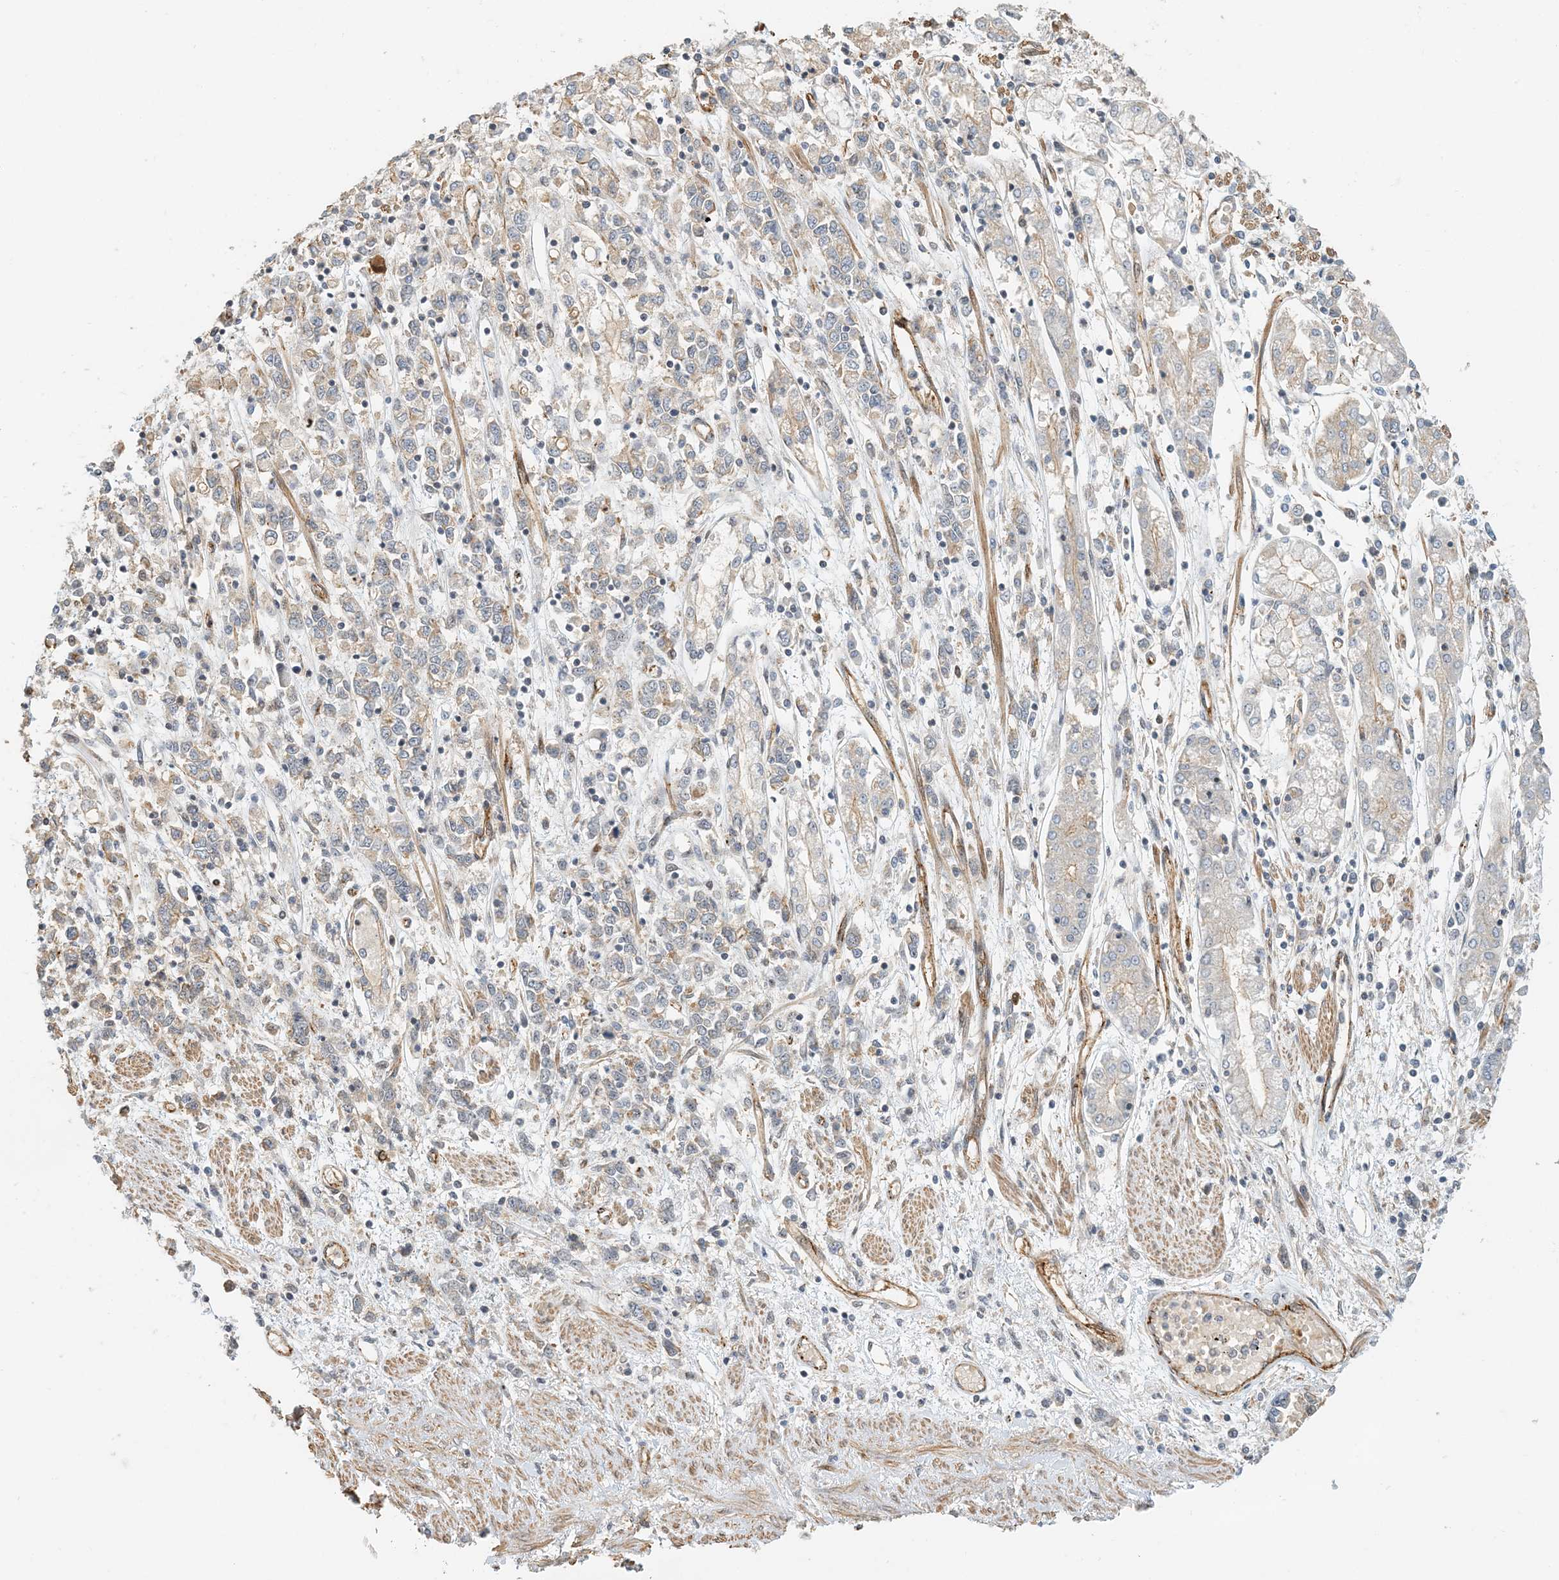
{"staining": {"intensity": "weak", "quantity": "<25%", "location": "cytoplasmic/membranous"}, "tissue": "stomach cancer", "cell_type": "Tumor cells", "image_type": "cancer", "snomed": [{"axis": "morphology", "description": "Adenocarcinoma, NOS"}, {"axis": "topography", "description": "Stomach"}], "caption": "This is an IHC photomicrograph of adenocarcinoma (stomach). There is no expression in tumor cells.", "gene": "MAPKBP1", "patient": {"sex": "female", "age": 76}}